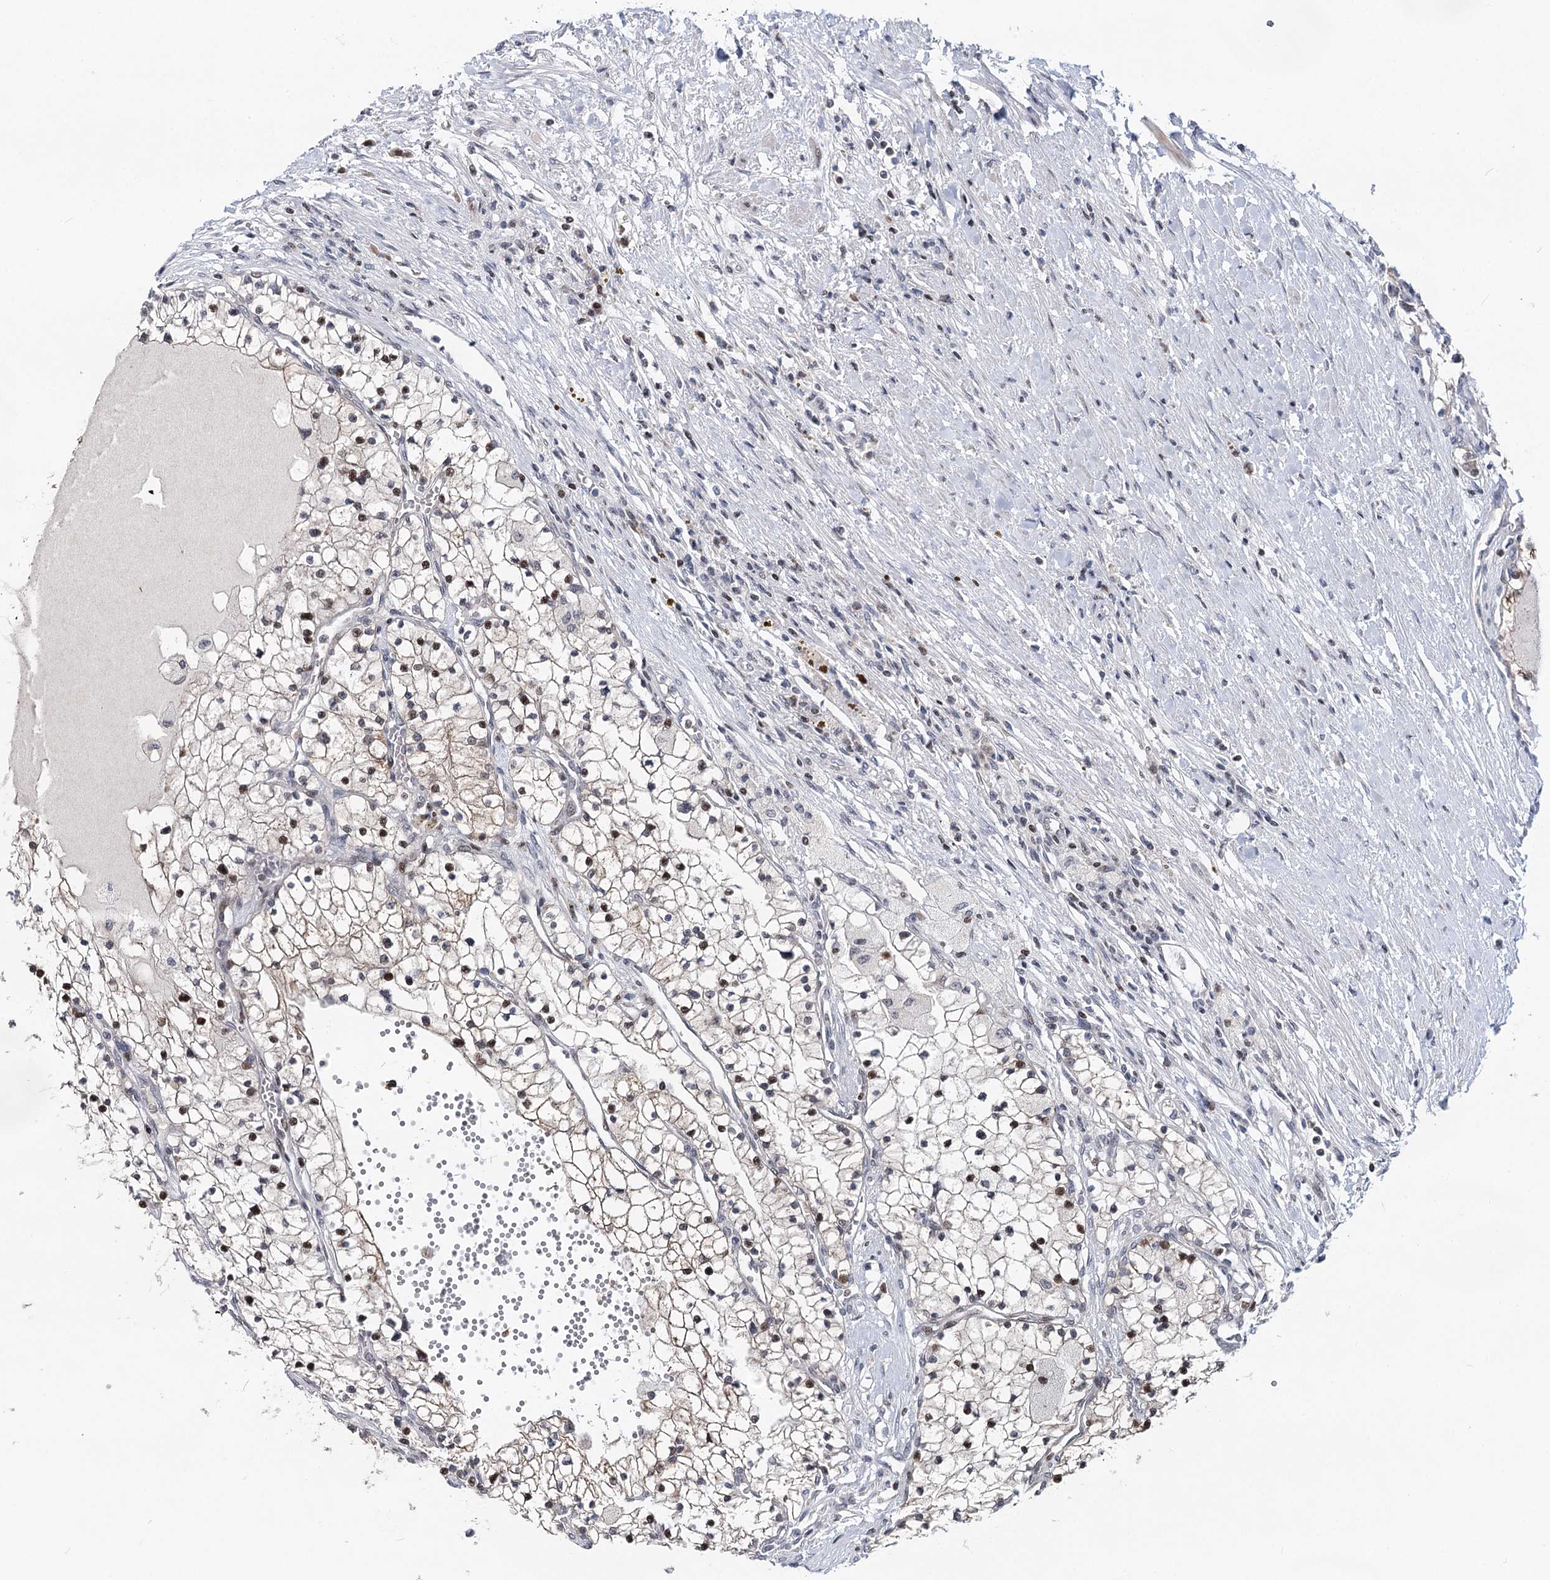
{"staining": {"intensity": "weak", "quantity": ">75%", "location": "cytoplasmic/membranous,nuclear"}, "tissue": "renal cancer", "cell_type": "Tumor cells", "image_type": "cancer", "snomed": [{"axis": "morphology", "description": "Normal tissue, NOS"}, {"axis": "morphology", "description": "Adenocarcinoma, NOS"}, {"axis": "topography", "description": "Kidney"}], "caption": "Immunohistochemistry (IHC) (DAB) staining of human renal cancer (adenocarcinoma) demonstrates weak cytoplasmic/membranous and nuclear protein positivity in about >75% of tumor cells.", "gene": "PTGR1", "patient": {"sex": "male", "age": 68}}